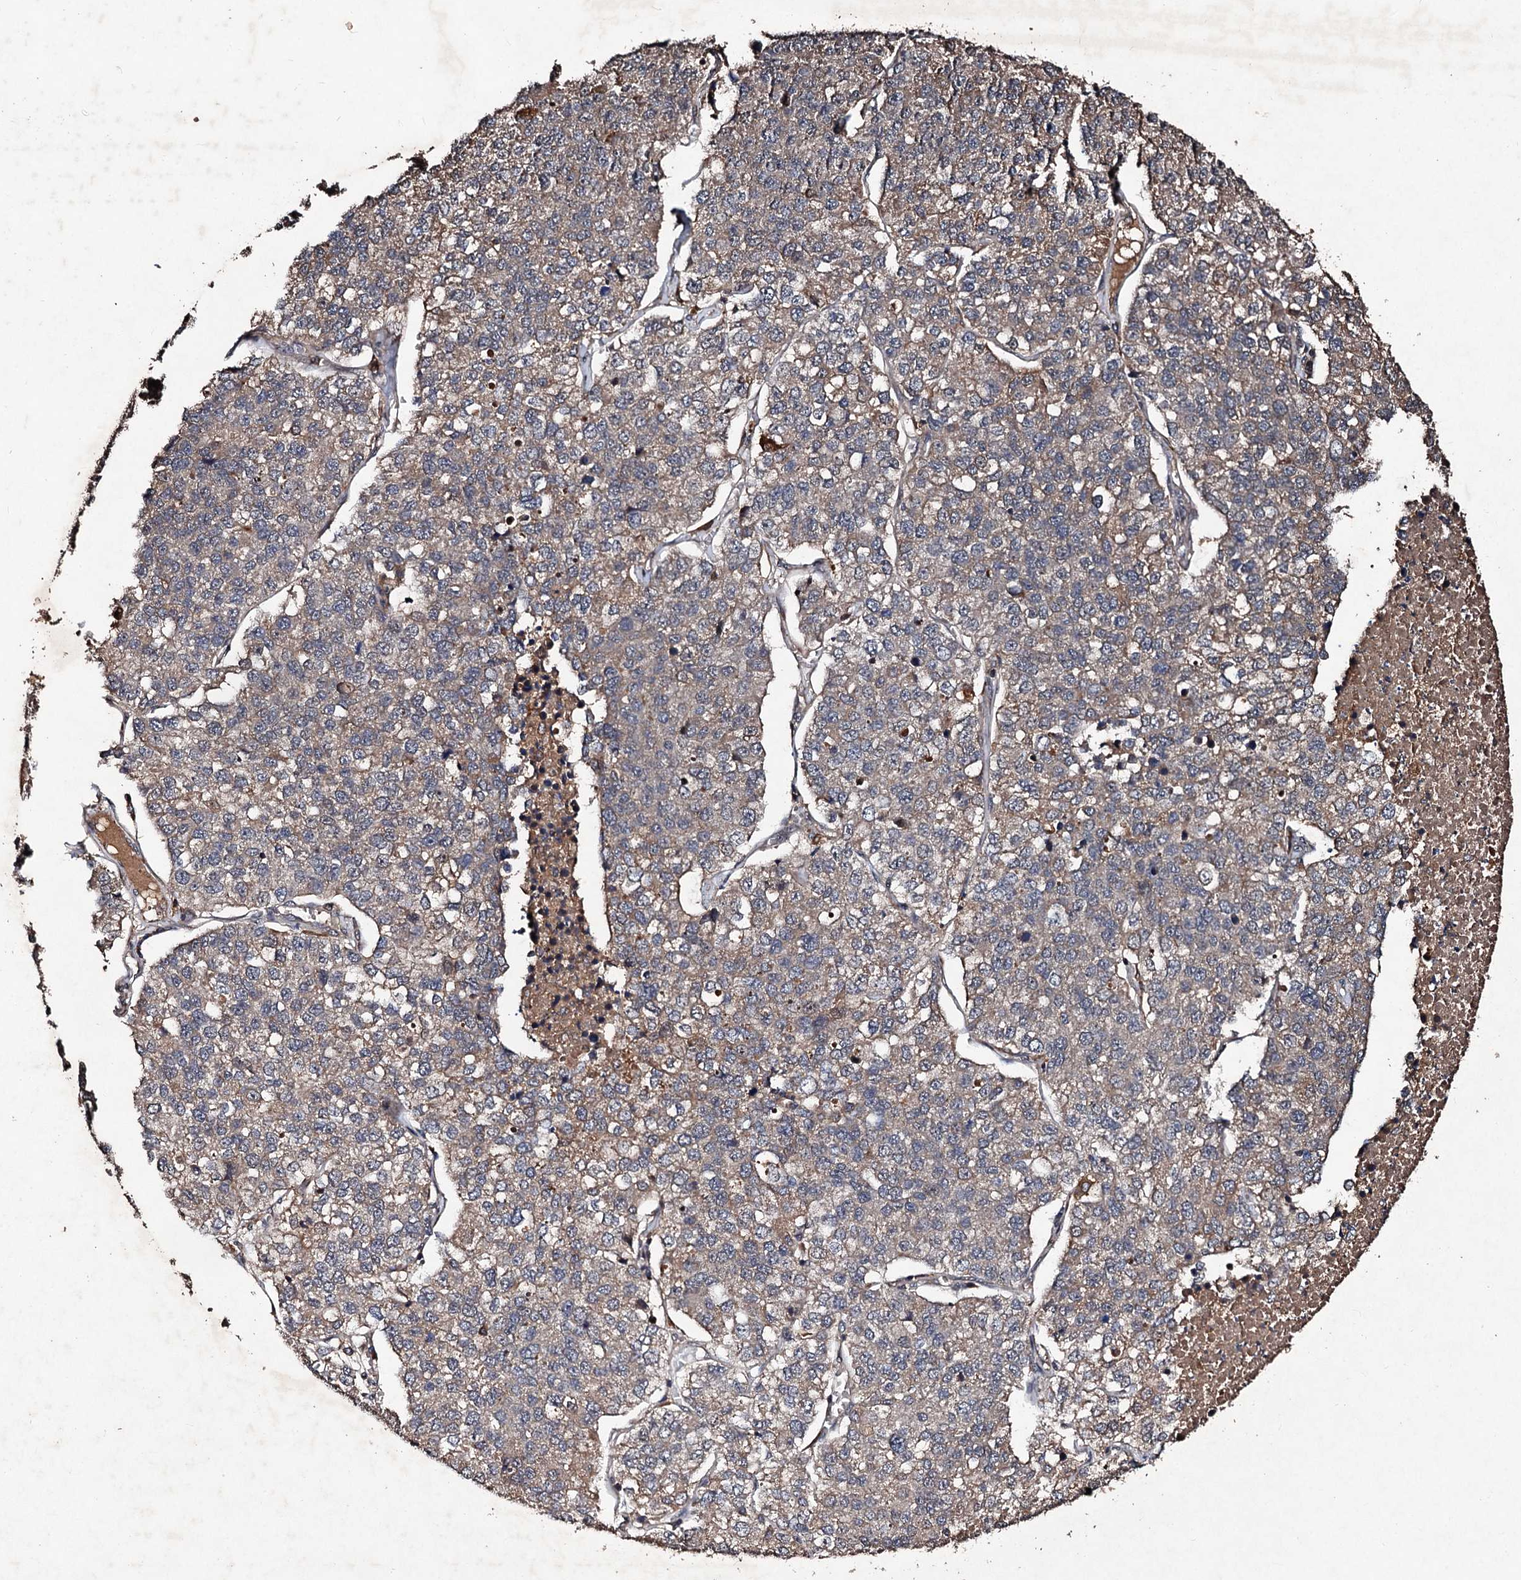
{"staining": {"intensity": "weak", "quantity": "25%-75%", "location": "cytoplasmic/membranous"}, "tissue": "lung cancer", "cell_type": "Tumor cells", "image_type": "cancer", "snomed": [{"axis": "morphology", "description": "Adenocarcinoma, NOS"}, {"axis": "topography", "description": "Lung"}], "caption": "The histopathology image reveals immunohistochemical staining of adenocarcinoma (lung). There is weak cytoplasmic/membranous expression is appreciated in about 25%-75% of tumor cells.", "gene": "KERA", "patient": {"sex": "male", "age": 49}}